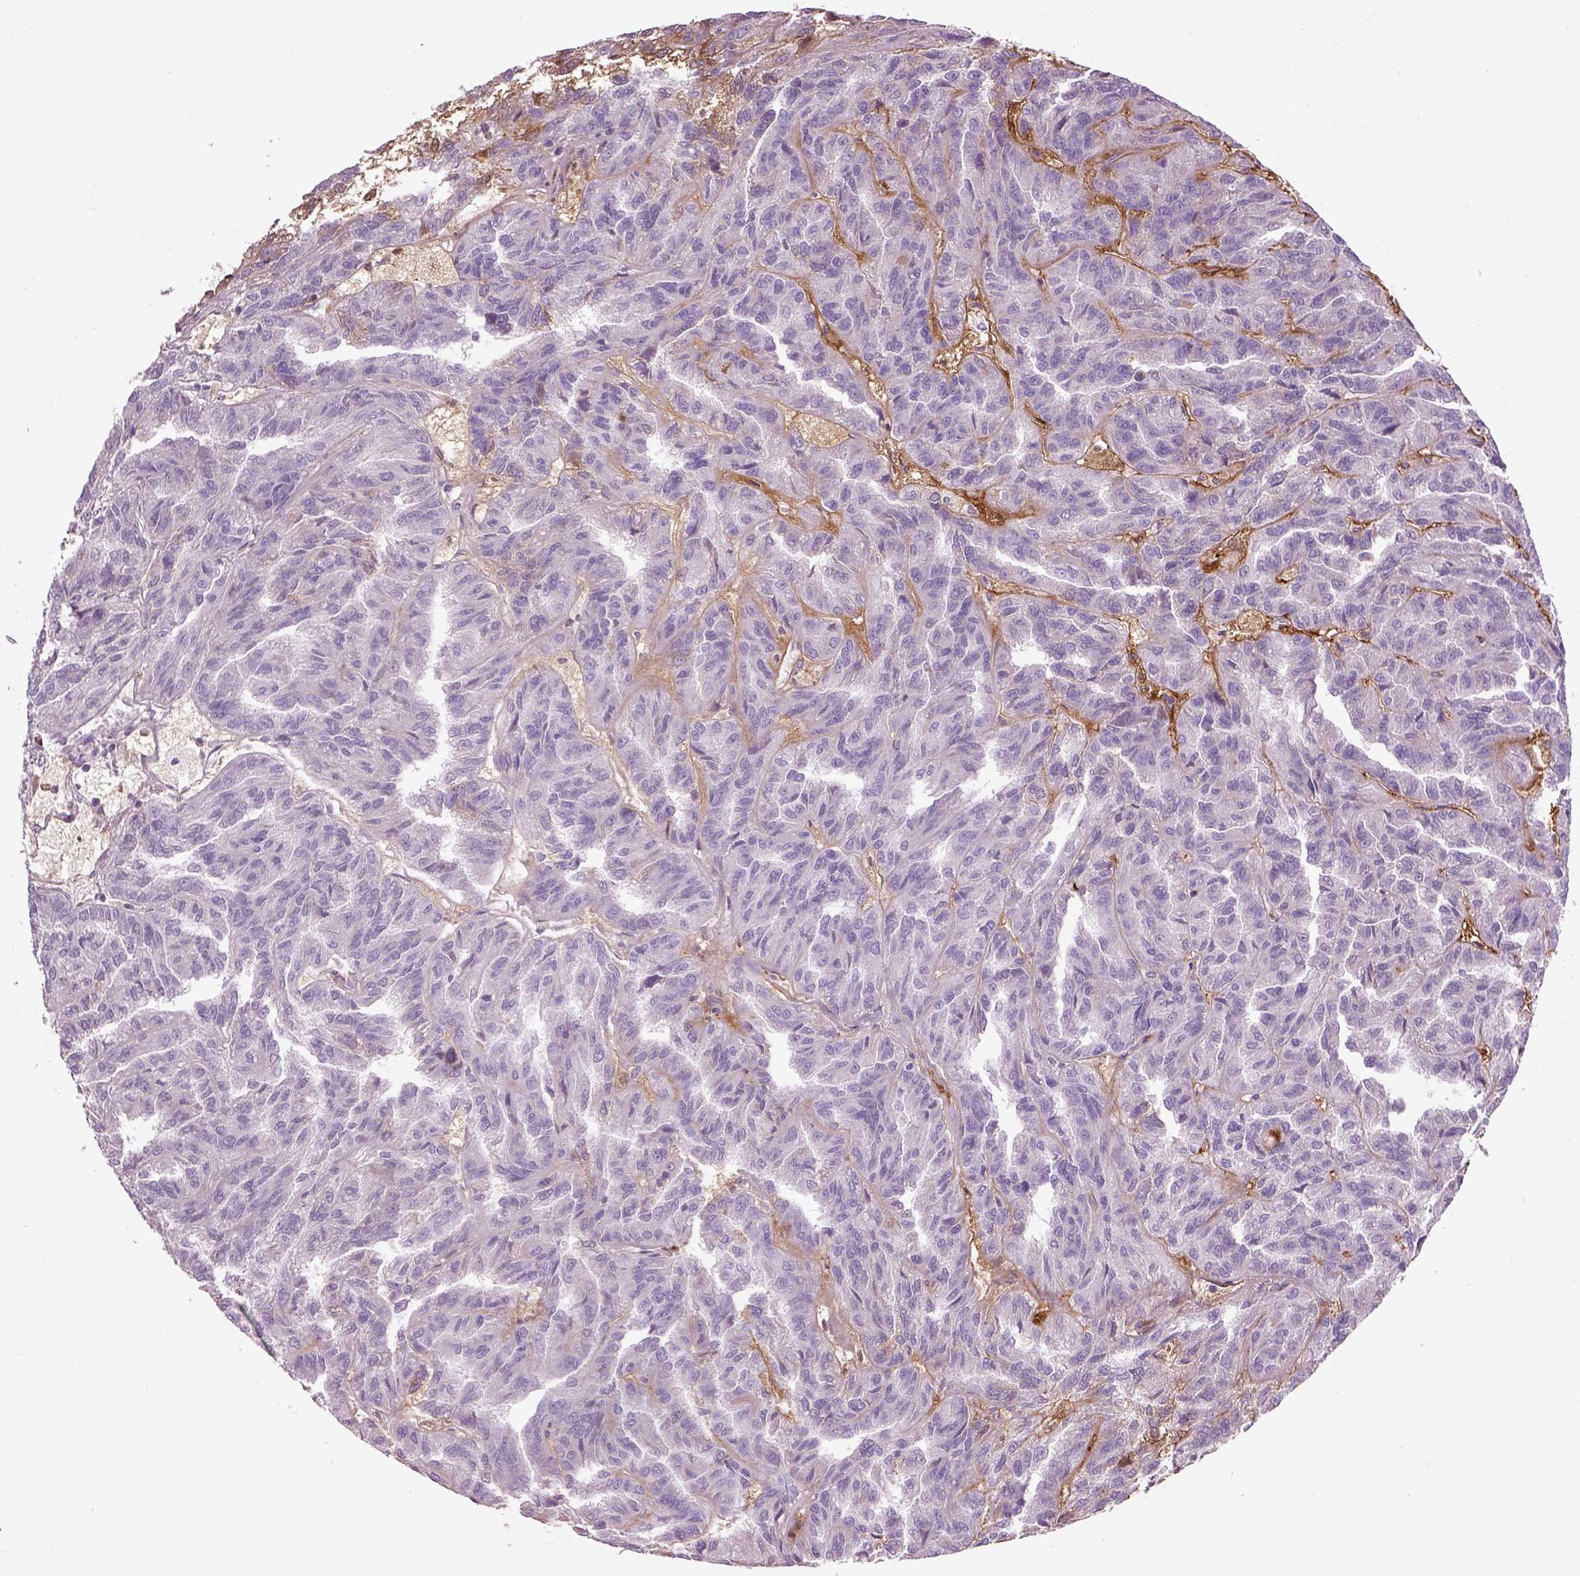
{"staining": {"intensity": "negative", "quantity": "none", "location": "none"}, "tissue": "renal cancer", "cell_type": "Tumor cells", "image_type": "cancer", "snomed": [{"axis": "morphology", "description": "Adenocarcinoma, NOS"}, {"axis": "topography", "description": "Kidney"}], "caption": "Renal adenocarcinoma stained for a protein using immunohistochemistry (IHC) demonstrates no expression tumor cells.", "gene": "EMILIN2", "patient": {"sex": "male", "age": 79}}